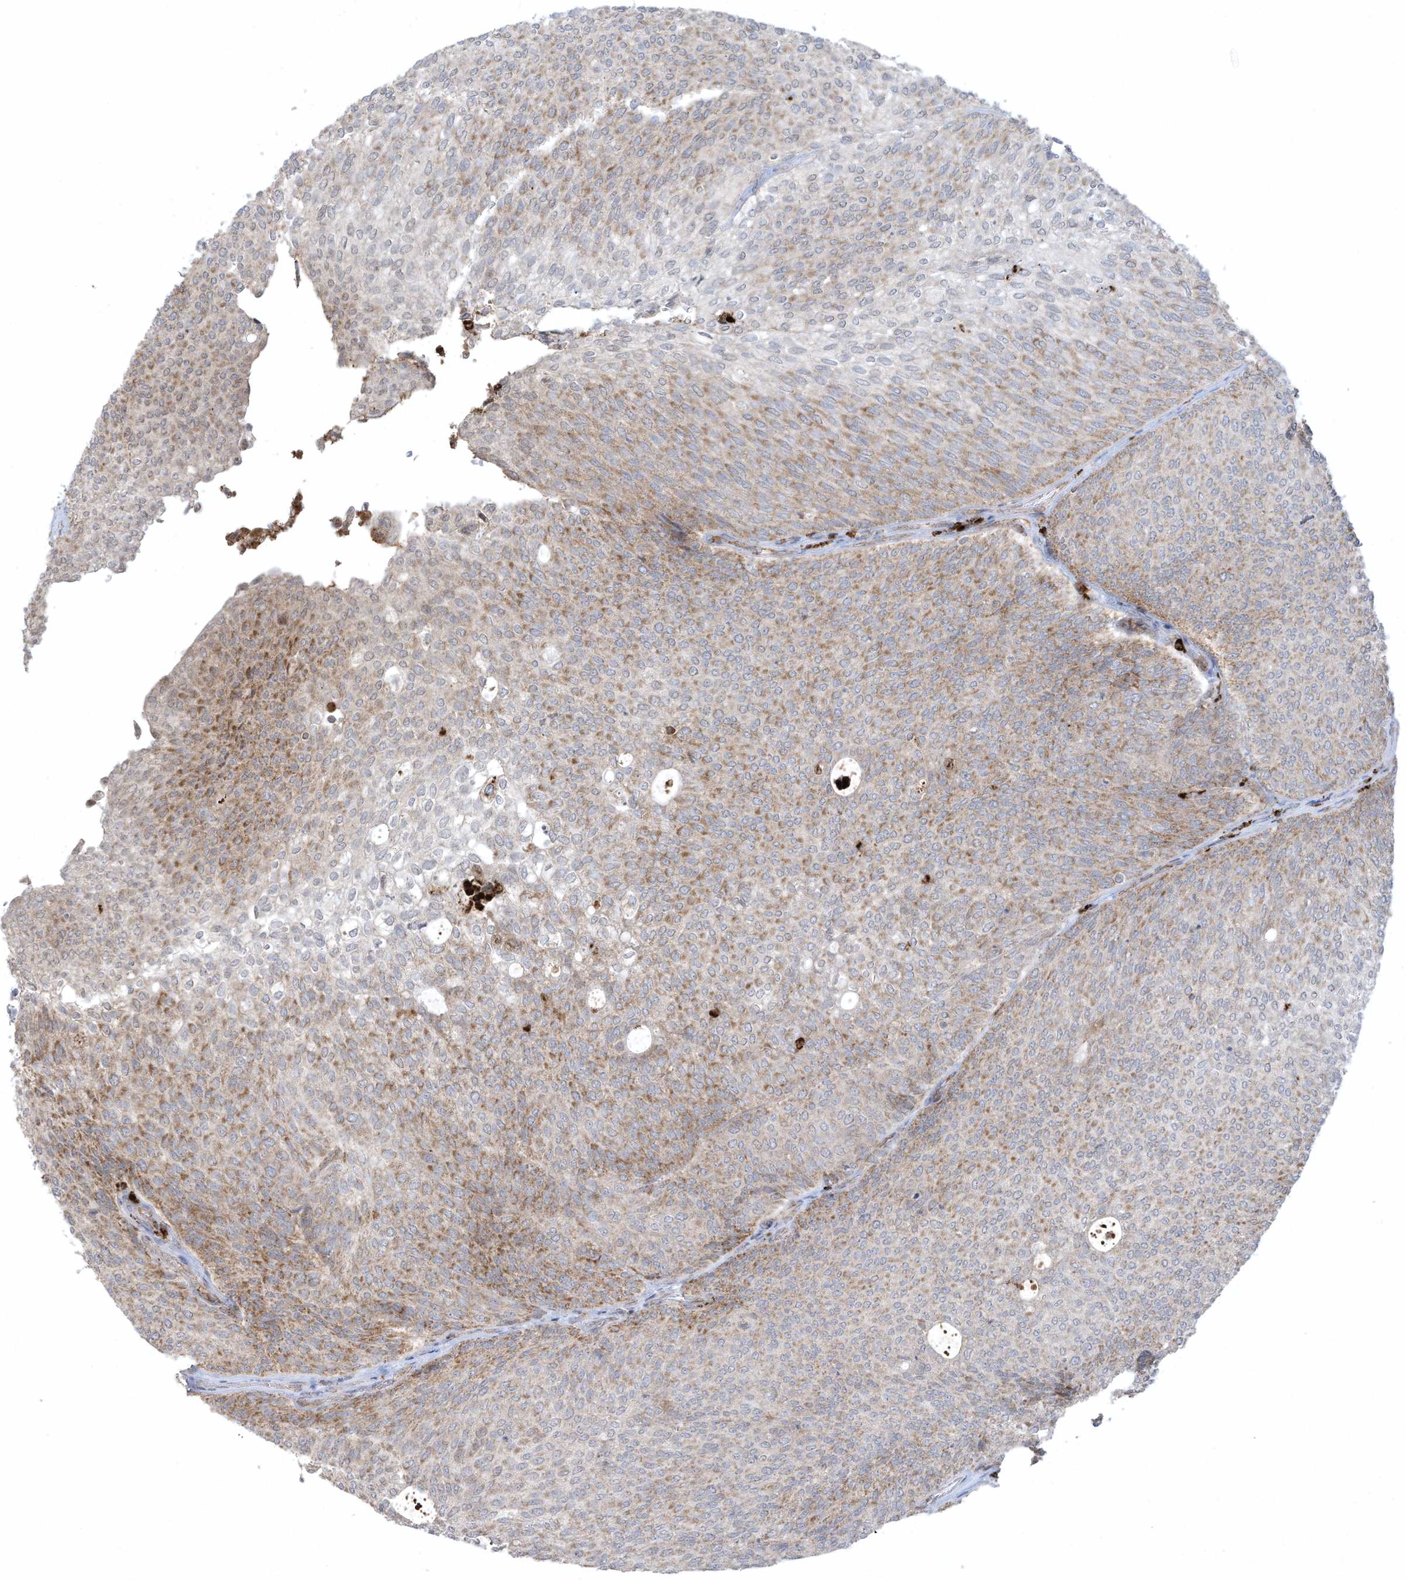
{"staining": {"intensity": "moderate", "quantity": "25%-75%", "location": "cytoplasmic/membranous"}, "tissue": "urothelial cancer", "cell_type": "Tumor cells", "image_type": "cancer", "snomed": [{"axis": "morphology", "description": "Urothelial carcinoma, Low grade"}, {"axis": "topography", "description": "Urinary bladder"}], "caption": "A high-resolution image shows immunohistochemistry (IHC) staining of urothelial cancer, which demonstrates moderate cytoplasmic/membranous positivity in about 25%-75% of tumor cells. The staining was performed using DAB (3,3'-diaminobenzidine), with brown indicating positive protein expression. Nuclei are stained blue with hematoxylin.", "gene": "CHRNA4", "patient": {"sex": "female", "age": 79}}